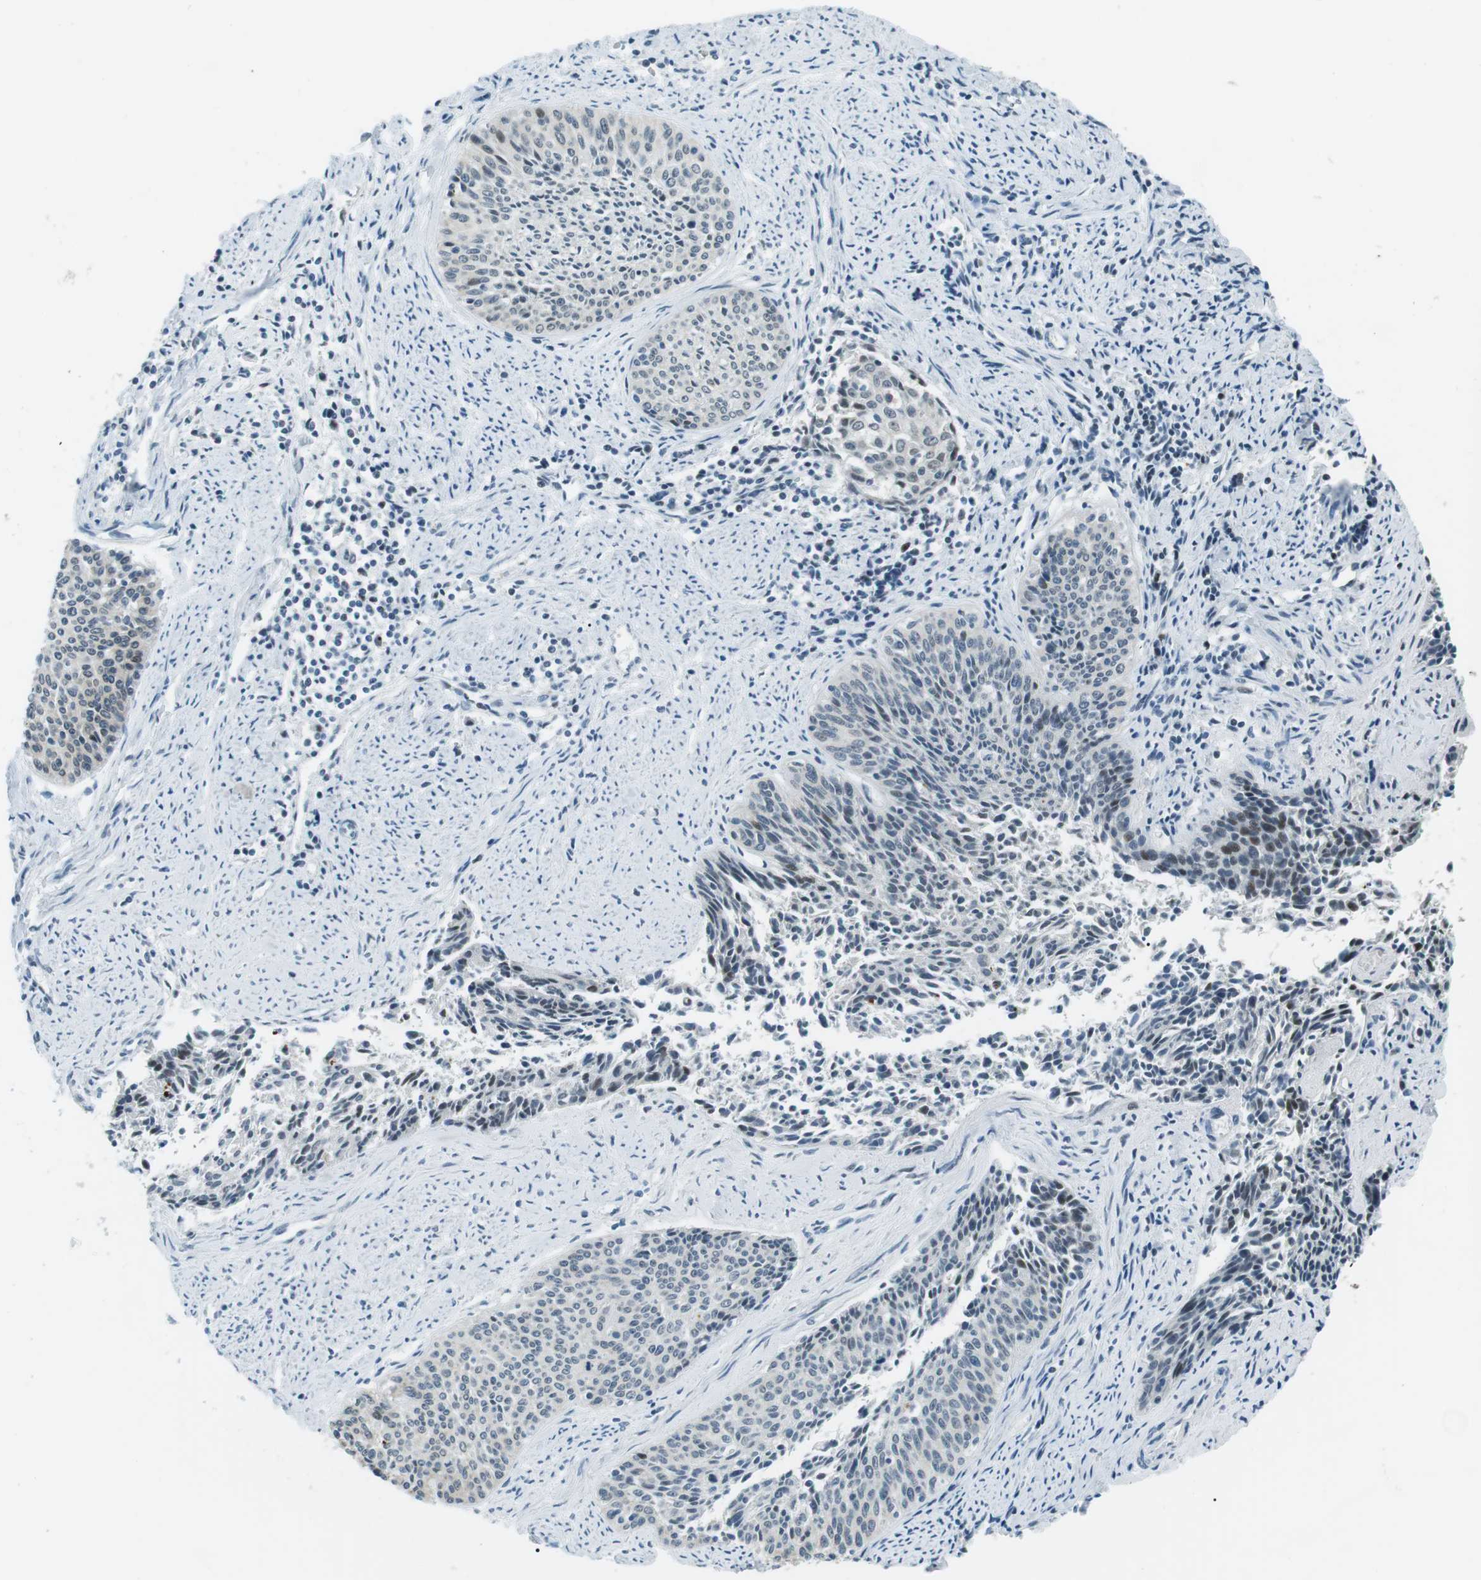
{"staining": {"intensity": "moderate", "quantity": "<25%", "location": "nuclear"}, "tissue": "cervical cancer", "cell_type": "Tumor cells", "image_type": "cancer", "snomed": [{"axis": "morphology", "description": "Squamous cell carcinoma, NOS"}, {"axis": "topography", "description": "Cervix"}], "caption": "Immunohistochemistry of cervical cancer exhibits low levels of moderate nuclear positivity in about <25% of tumor cells.", "gene": "PJA1", "patient": {"sex": "female", "age": 55}}